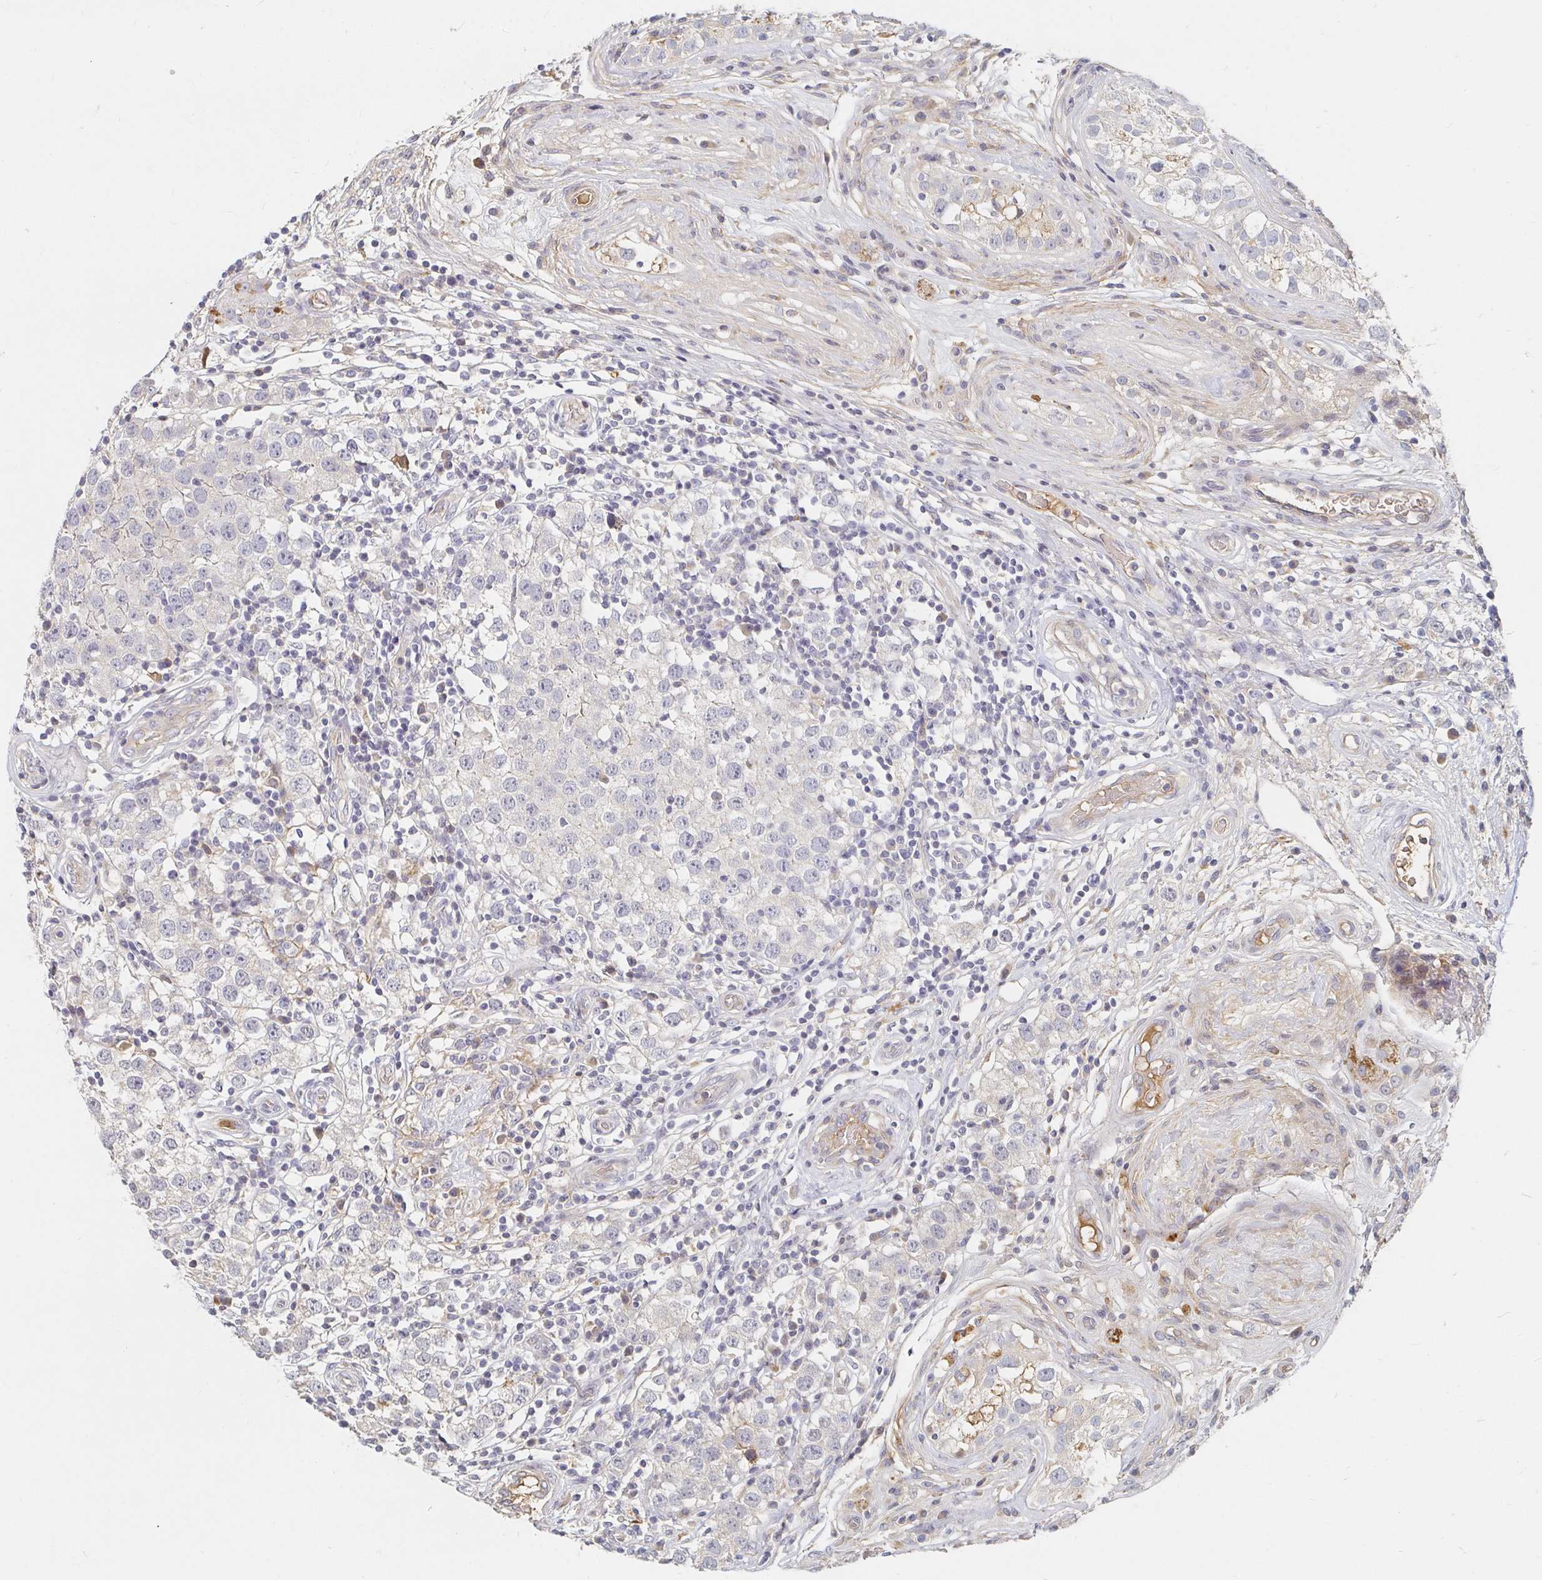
{"staining": {"intensity": "negative", "quantity": "none", "location": "none"}, "tissue": "testis cancer", "cell_type": "Tumor cells", "image_type": "cancer", "snomed": [{"axis": "morphology", "description": "Seminoma, NOS"}, {"axis": "topography", "description": "Testis"}], "caption": "IHC photomicrograph of neoplastic tissue: human testis seminoma stained with DAB (3,3'-diaminobenzidine) exhibits no significant protein expression in tumor cells. (DAB immunohistochemistry (IHC) with hematoxylin counter stain).", "gene": "NME9", "patient": {"sex": "male", "age": 34}}